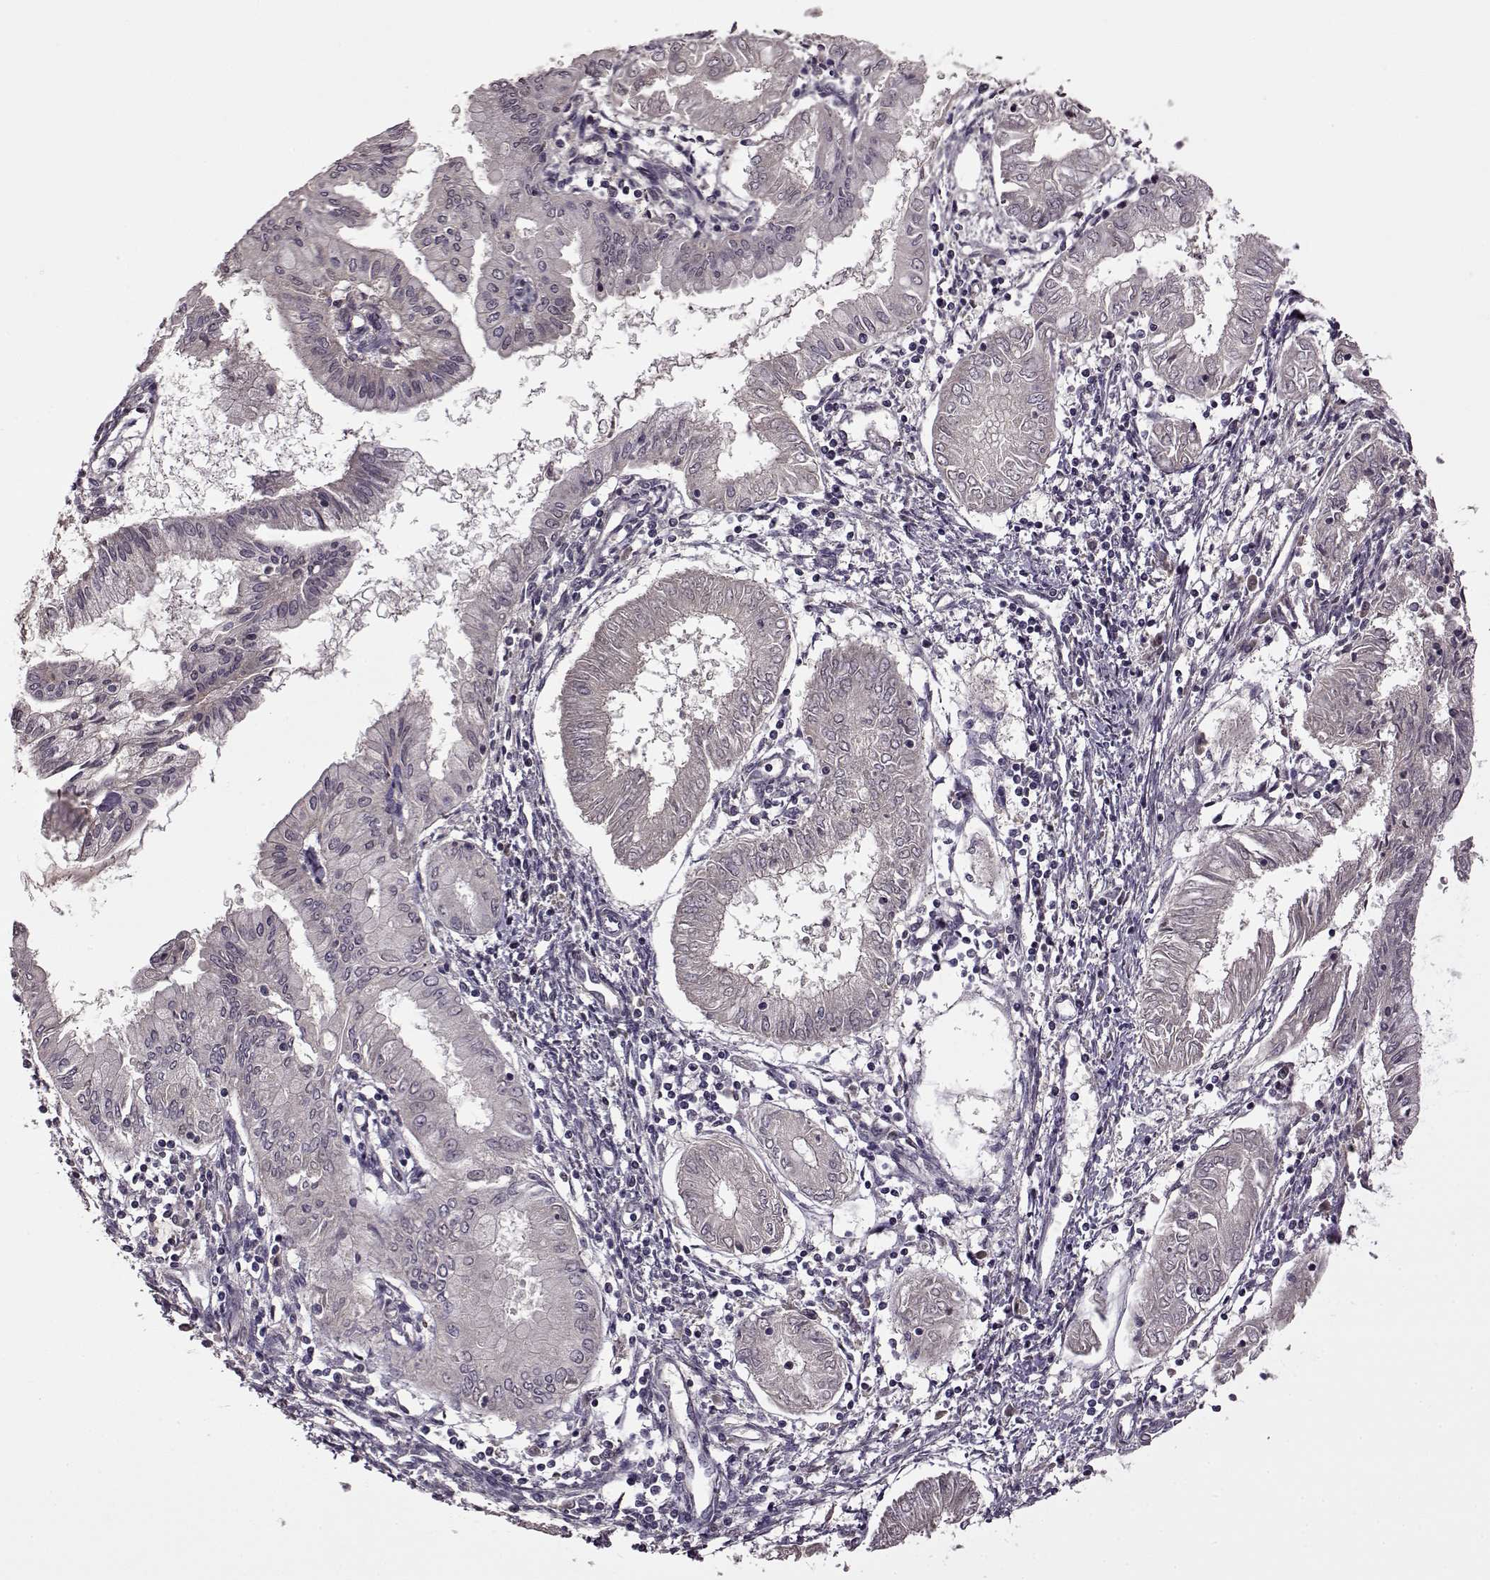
{"staining": {"intensity": "negative", "quantity": "none", "location": "none"}, "tissue": "endometrial cancer", "cell_type": "Tumor cells", "image_type": "cancer", "snomed": [{"axis": "morphology", "description": "Adenocarcinoma, NOS"}, {"axis": "topography", "description": "Endometrium"}], "caption": "Immunohistochemistry image of adenocarcinoma (endometrial) stained for a protein (brown), which shows no positivity in tumor cells. Brightfield microscopy of immunohistochemistry stained with DAB (3,3'-diaminobenzidine) (brown) and hematoxylin (blue), captured at high magnification.", "gene": "MAIP1", "patient": {"sex": "female", "age": 68}}